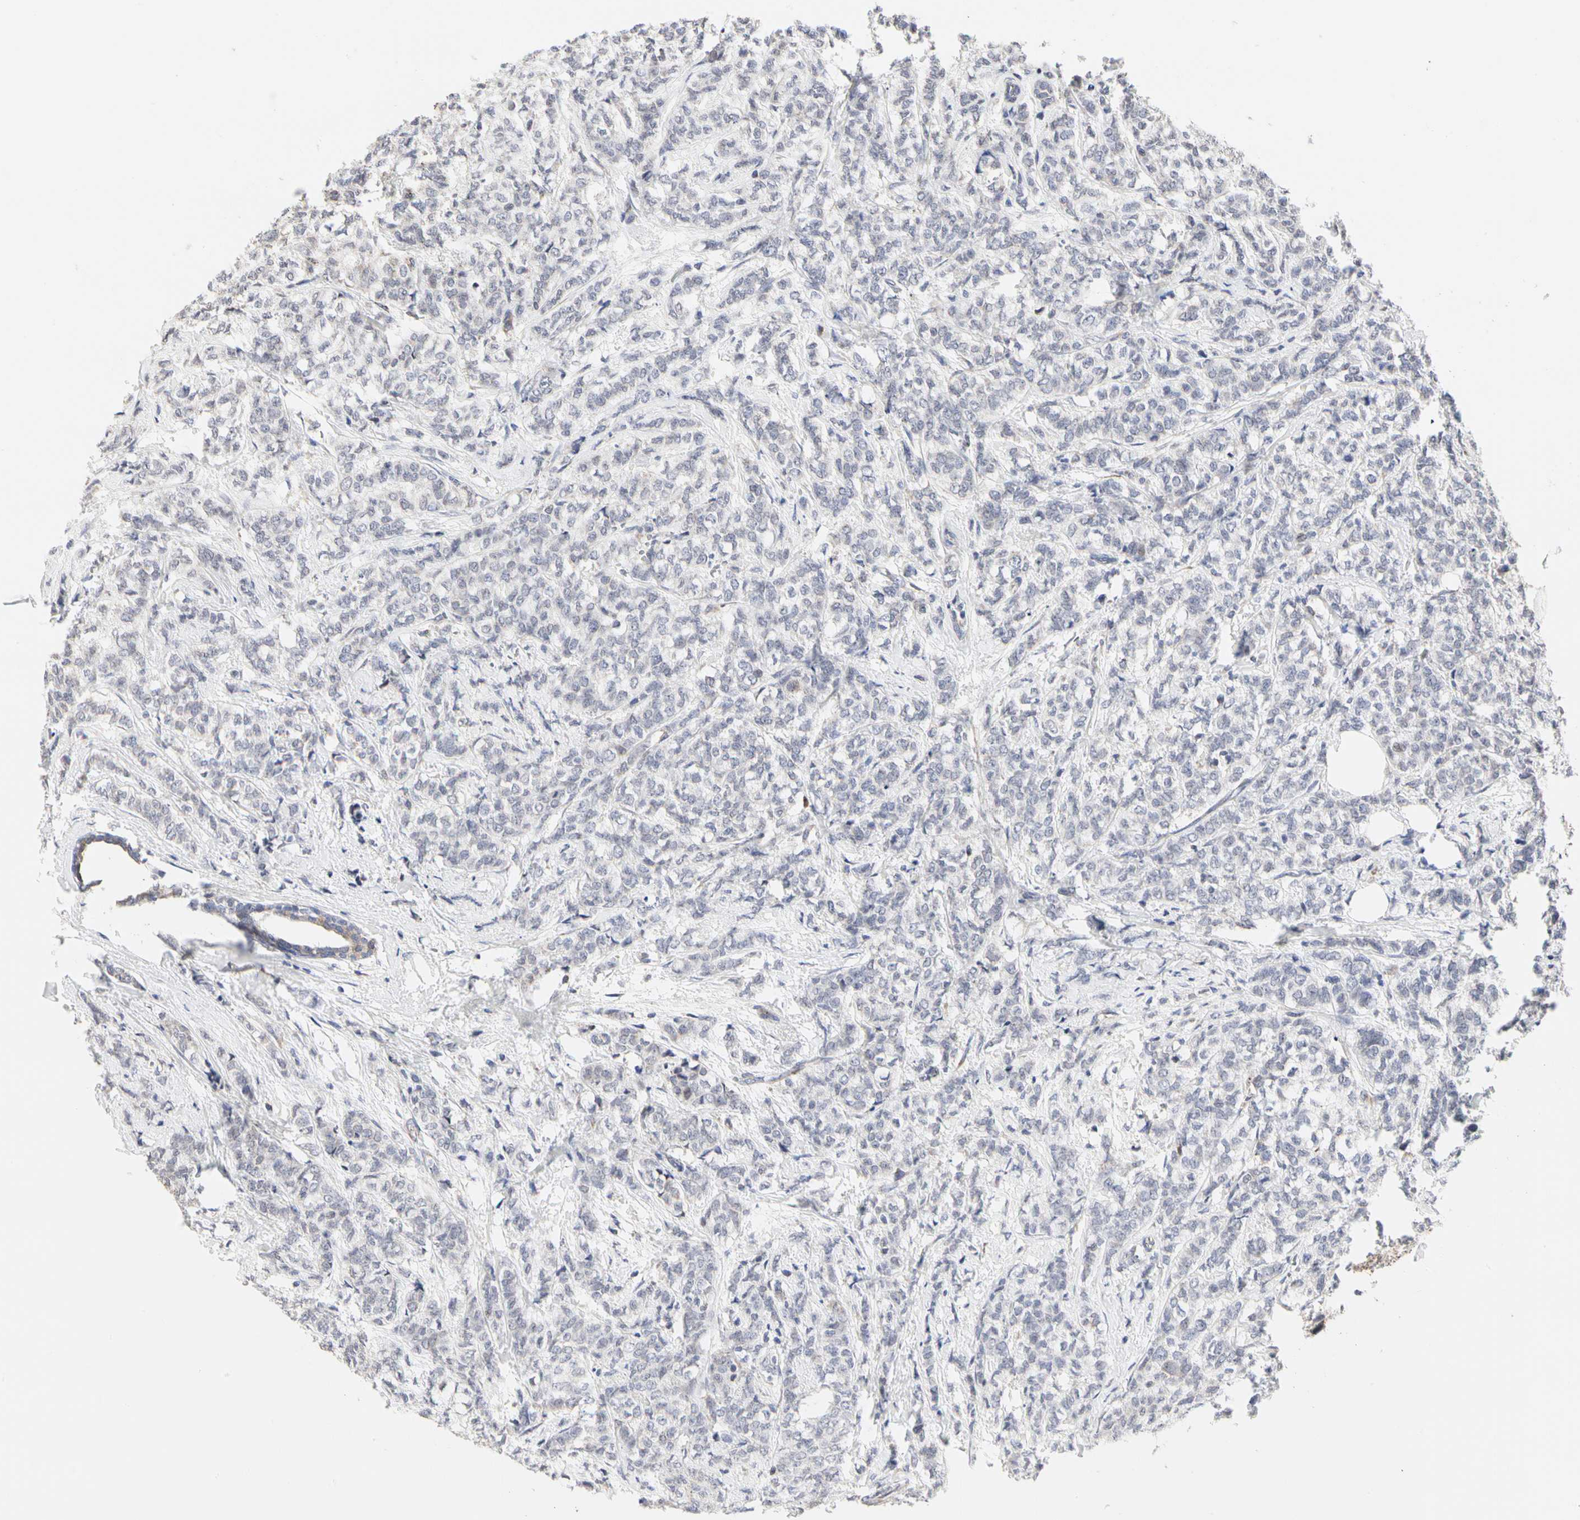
{"staining": {"intensity": "weak", "quantity": "<25%", "location": "cytoplasmic/membranous"}, "tissue": "breast cancer", "cell_type": "Tumor cells", "image_type": "cancer", "snomed": [{"axis": "morphology", "description": "Lobular carcinoma"}, {"axis": "topography", "description": "Breast"}], "caption": "A micrograph of lobular carcinoma (breast) stained for a protein displays no brown staining in tumor cells.", "gene": "TSKU", "patient": {"sex": "female", "age": 60}}